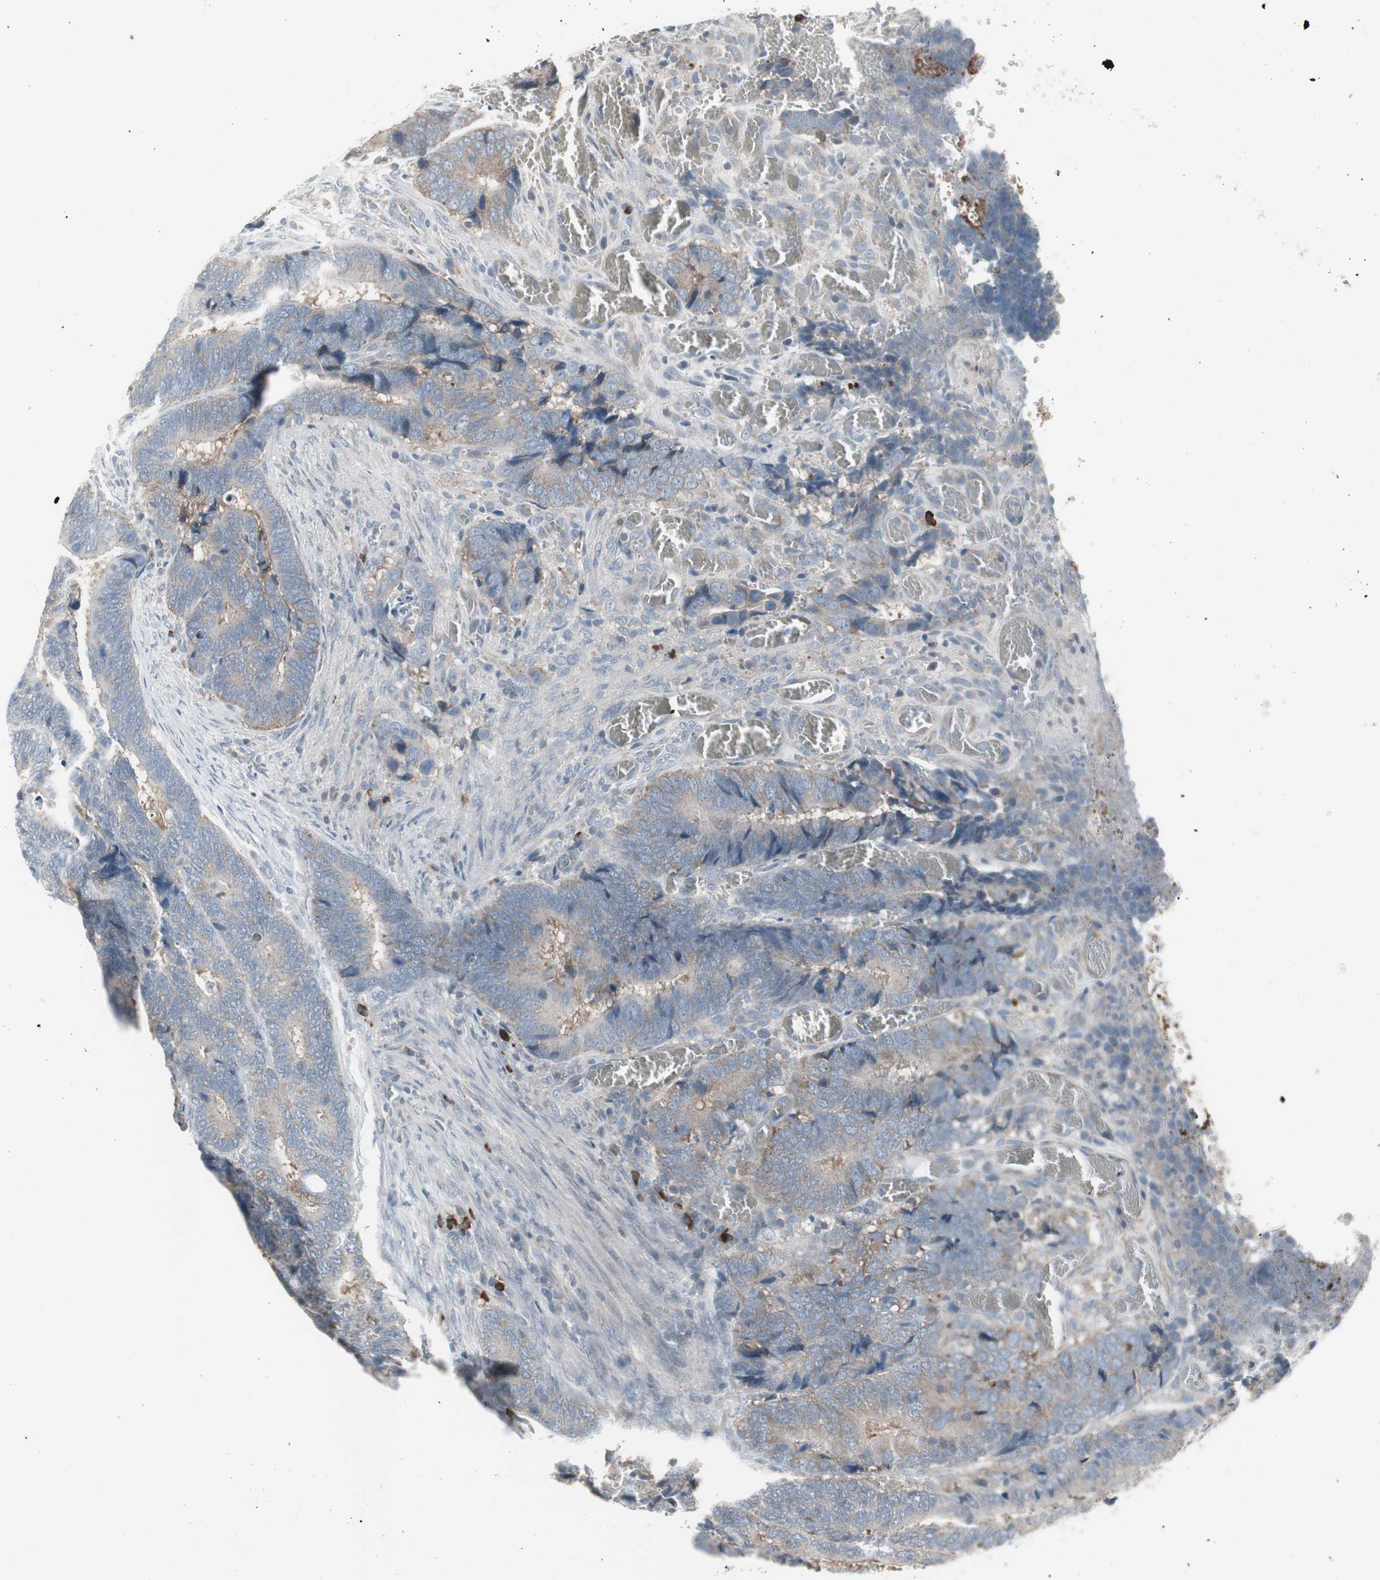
{"staining": {"intensity": "weak", "quantity": "25%-75%", "location": "cytoplasmic/membranous"}, "tissue": "colorectal cancer", "cell_type": "Tumor cells", "image_type": "cancer", "snomed": [{"axis": "morphology", "description": "Adenocarcinoma, NOS"}, {"axis": "topography", "description": "Colon"}], "caption": "Immunohistochemical staining of adenocarcinoma (colorectal) exhibits low levels of weak cytoplasmic/membranous protein positivity in about 25%-75% of tumor cells.", "gene": "ZSCAN32", "patient": {"sex": "male", "age": 72}}